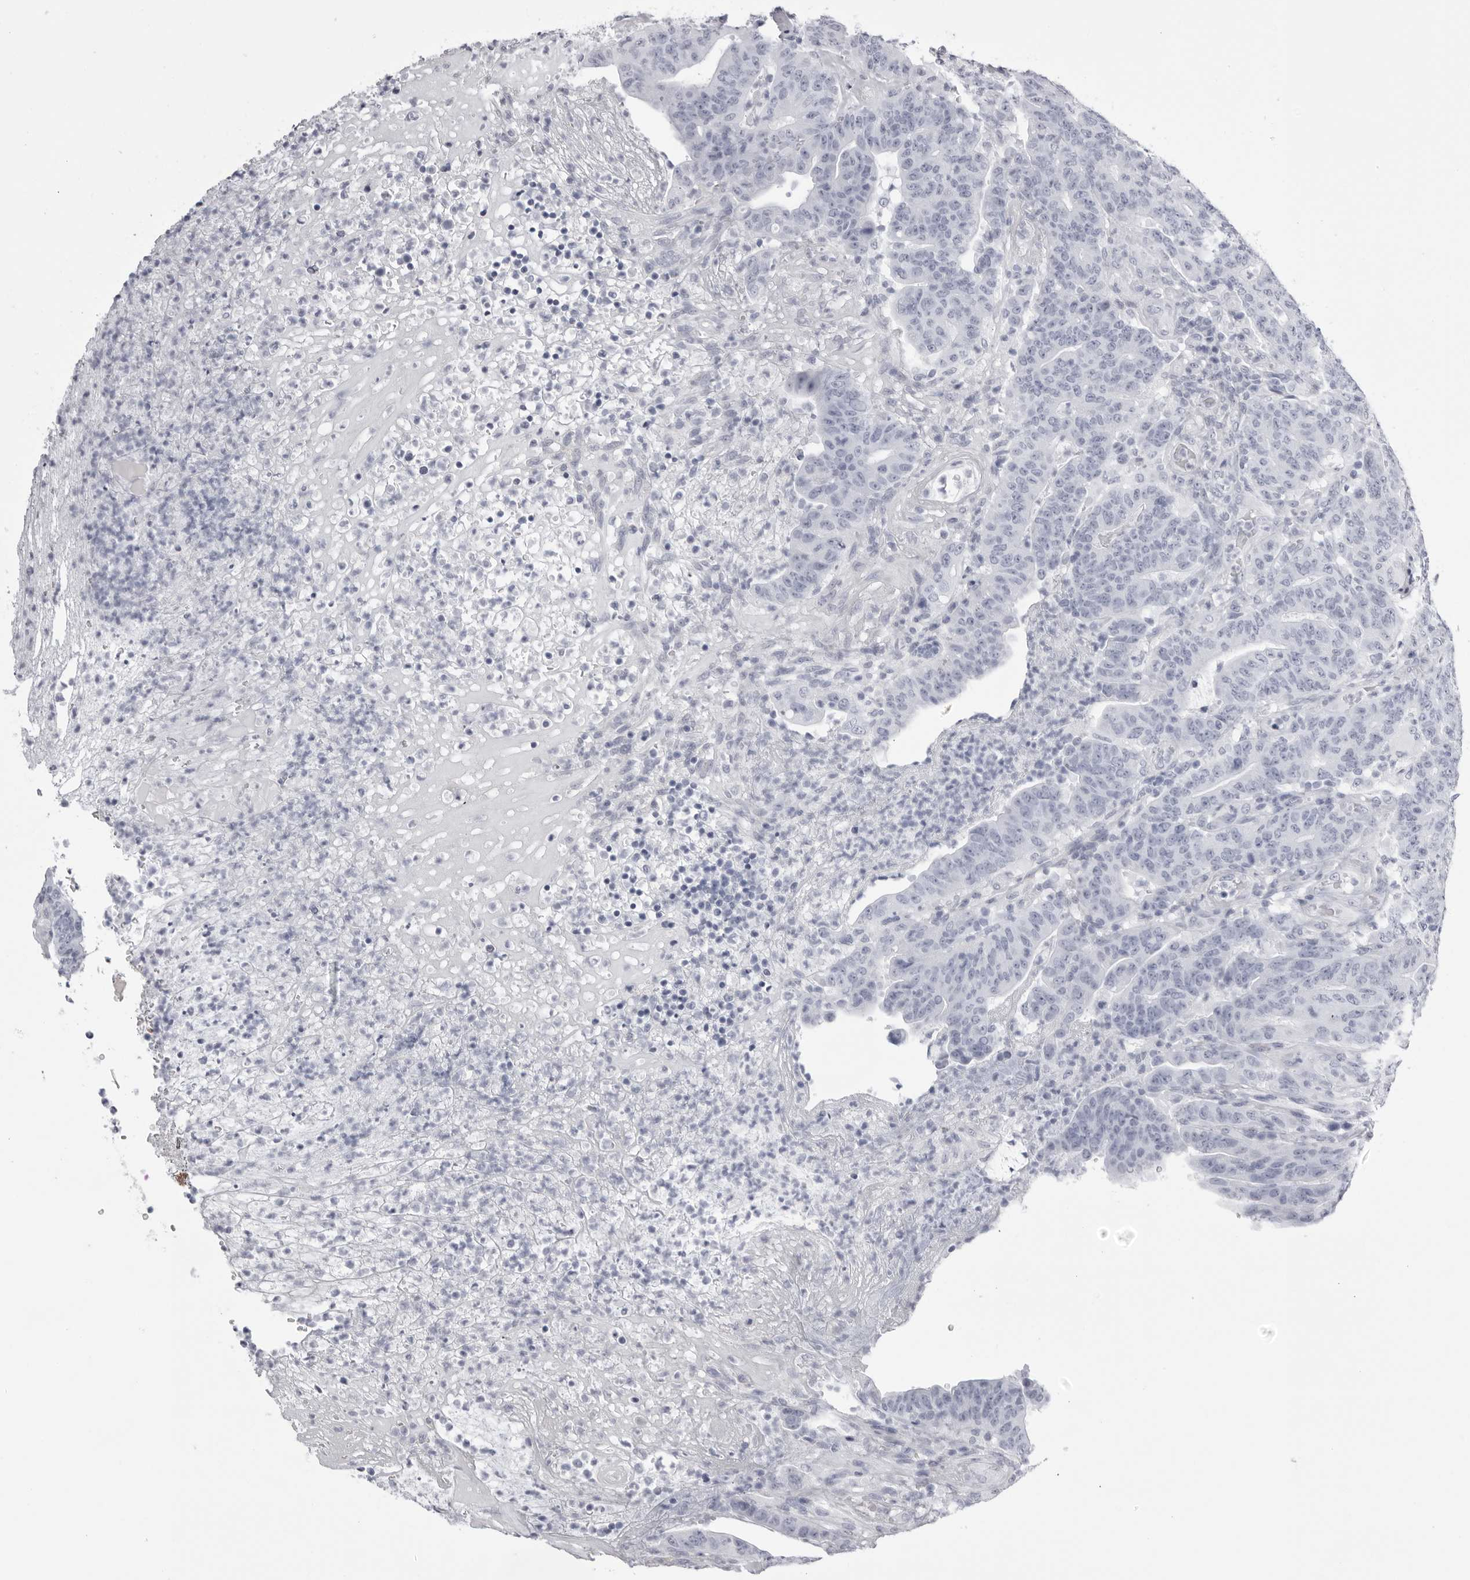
{"staining": {"intensity": "negative", "quantity": "none", "location": "none"}, "tissue": "colorectal cancer", "cell_type": "Tumor cells", "image_type": "cancer", "snomed": [{"axis": "morphology", "description": "Normal tissue, NOS"}, {"axis": "morphology", "description": "Adenocarcinoma, NOS"}, {"axis": "topography", "description": "Colon"}], "caption": "Histopathology image shows no protein expression in tumor cells of colorectal cancer (adenocarcinoma) tissue.", "gene": "TMOD4", "patient": {"sex": "female", "age": 75}}